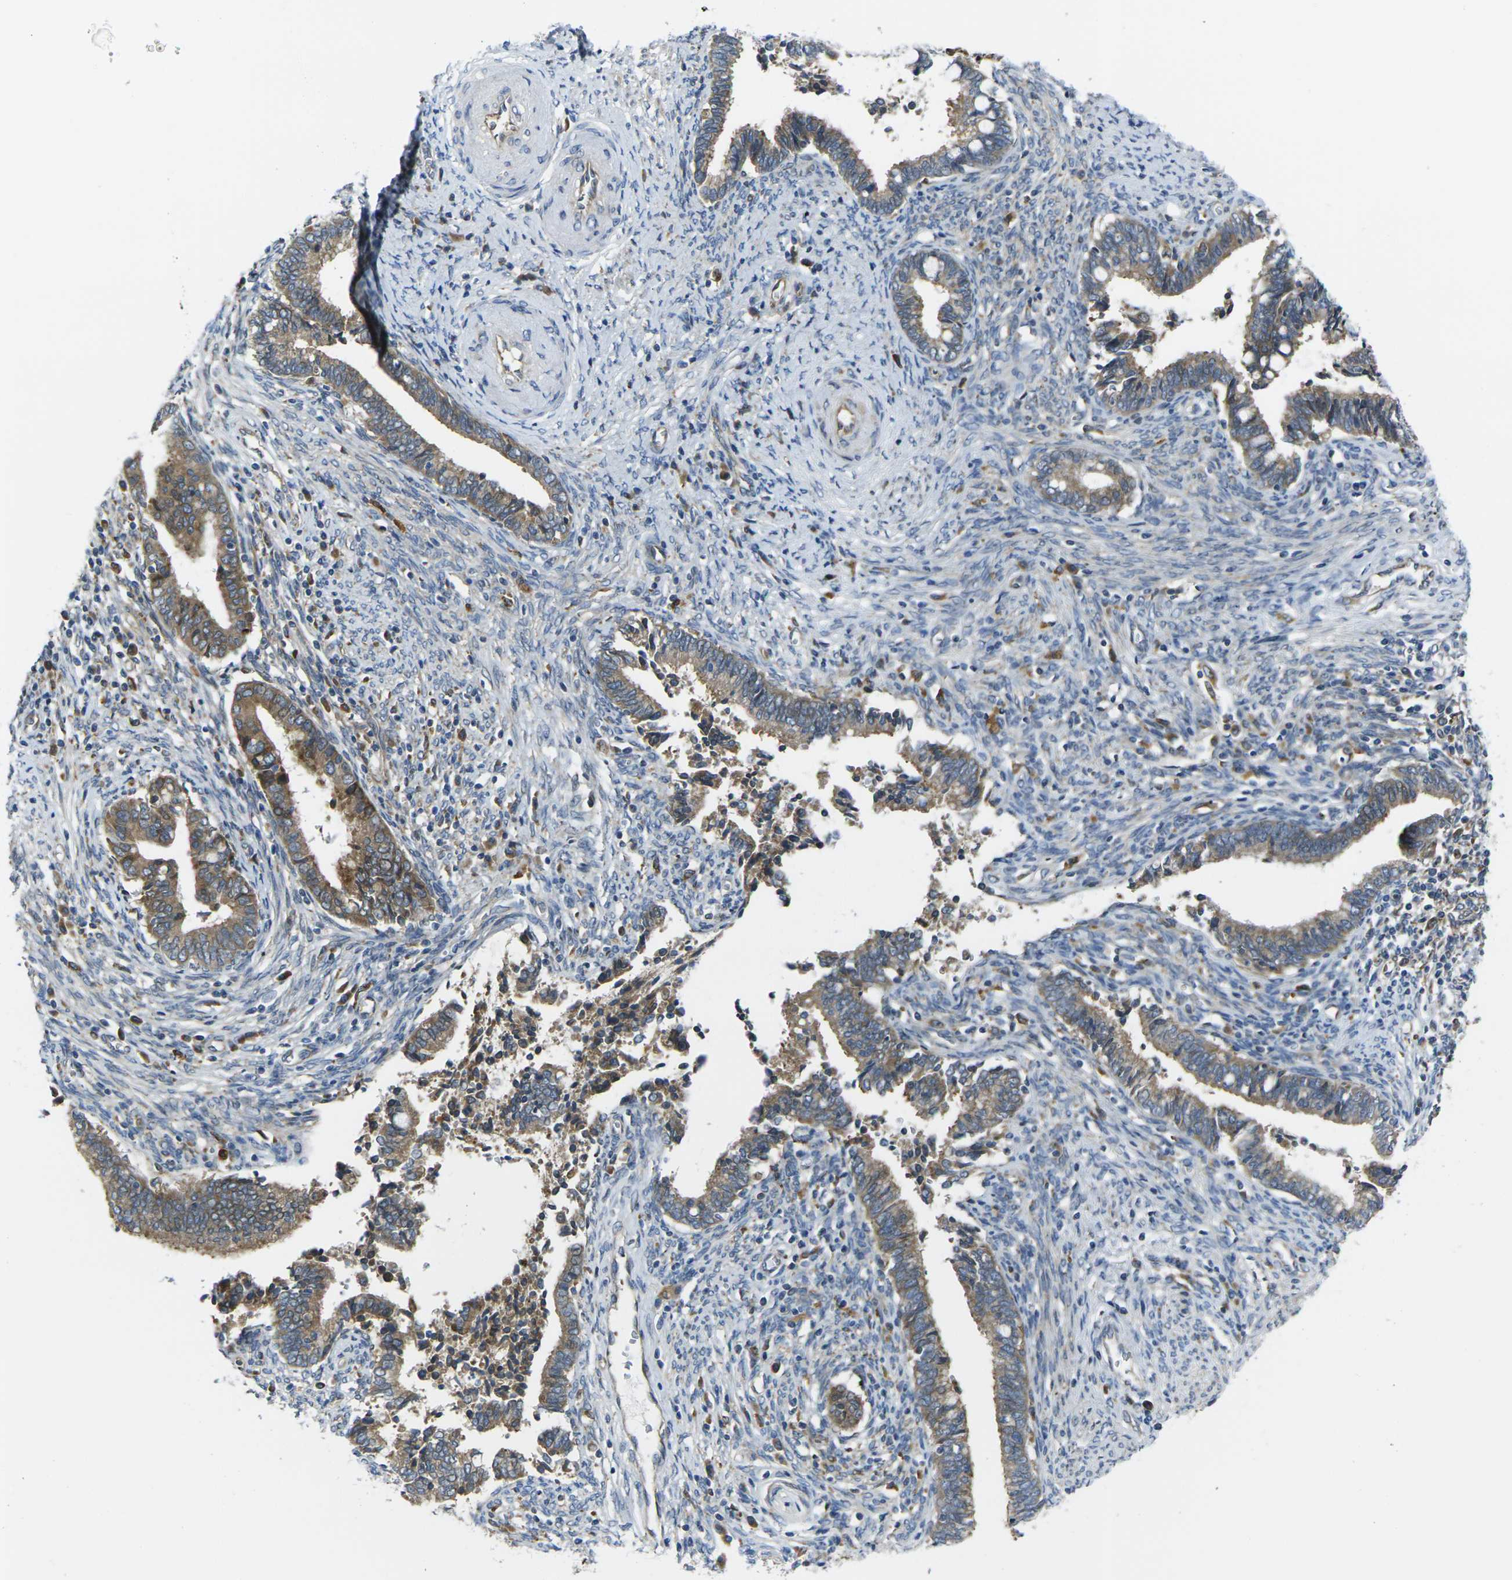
{"staining": {"intensity": "moderate", "quantity": ">75%", "location": "cytoplasmic/membranous"}, "tissue": "cervical cancer", "cell_type": "Tumor cells", "image_type": "cancer", "snomed": [{"axis": "morphology", "description": "Adenocarcinoma, NOS"}, {"axis": "topography", "description": "Cervix"}], "caption": "There is medium levels of moderate cytoplasmic/membranous staining in tumor cells of cervical cancer (adenocarcinoma), as demonstrated by immunohistochemical staining (brown color).", "gene": "FZD1", "patient": {"sex": "female", "age": 44}}